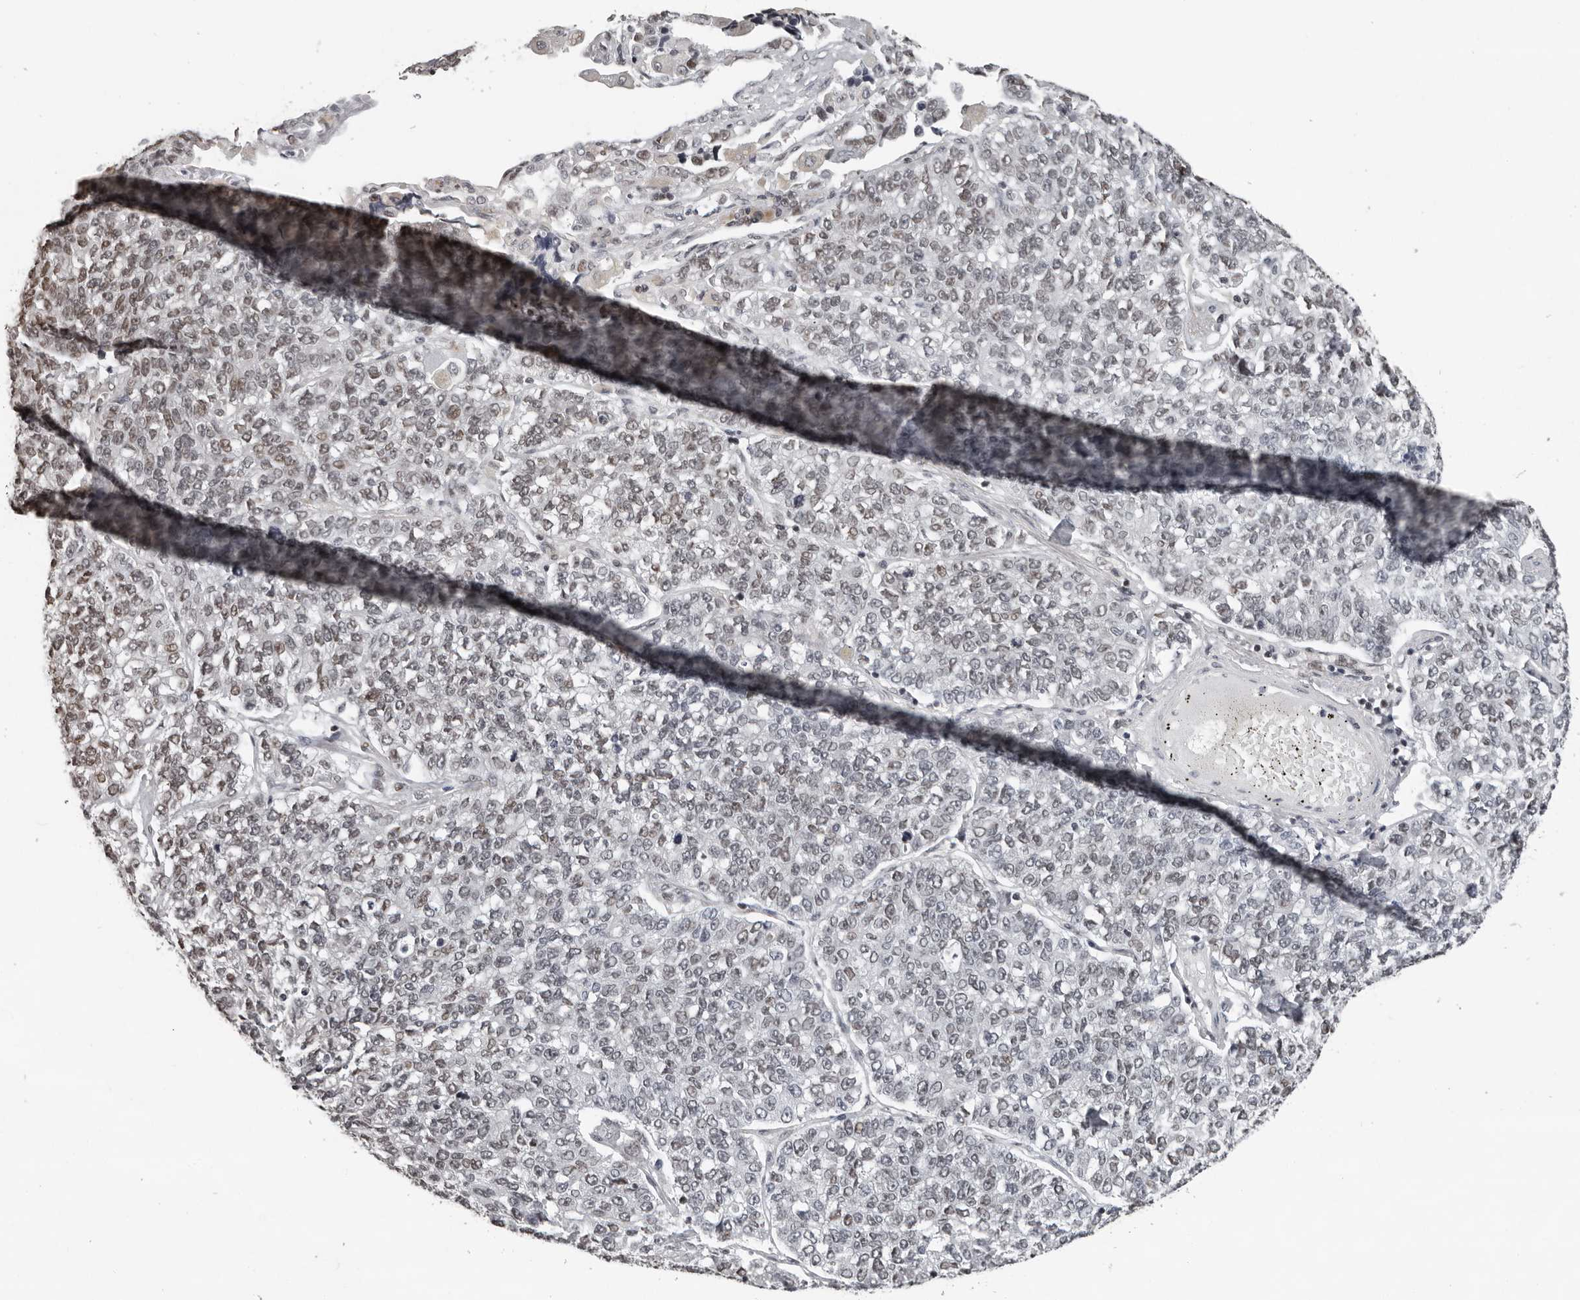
{"staining": {"intensity": "weak", "quantity": "<25%", "location": "nuclear"}, "tissue": "lung cancer", "cell_type": "Tumor cells", "image_type": "cancer", "snomed": [{"axis": "morphology", "description": "Adenocarcinoma, NOS"}, {"axis": "topography", "description": "Lung"}], "caption": "This histopathology image is of lung adenocarcinoma stained with immunohistochemistry to label a protein in brown with the nuclei are counter-stained blue. There is no staining in tumor cells.", "gene": "ORC1", "patient": {"sex": "male", "age": 49}}